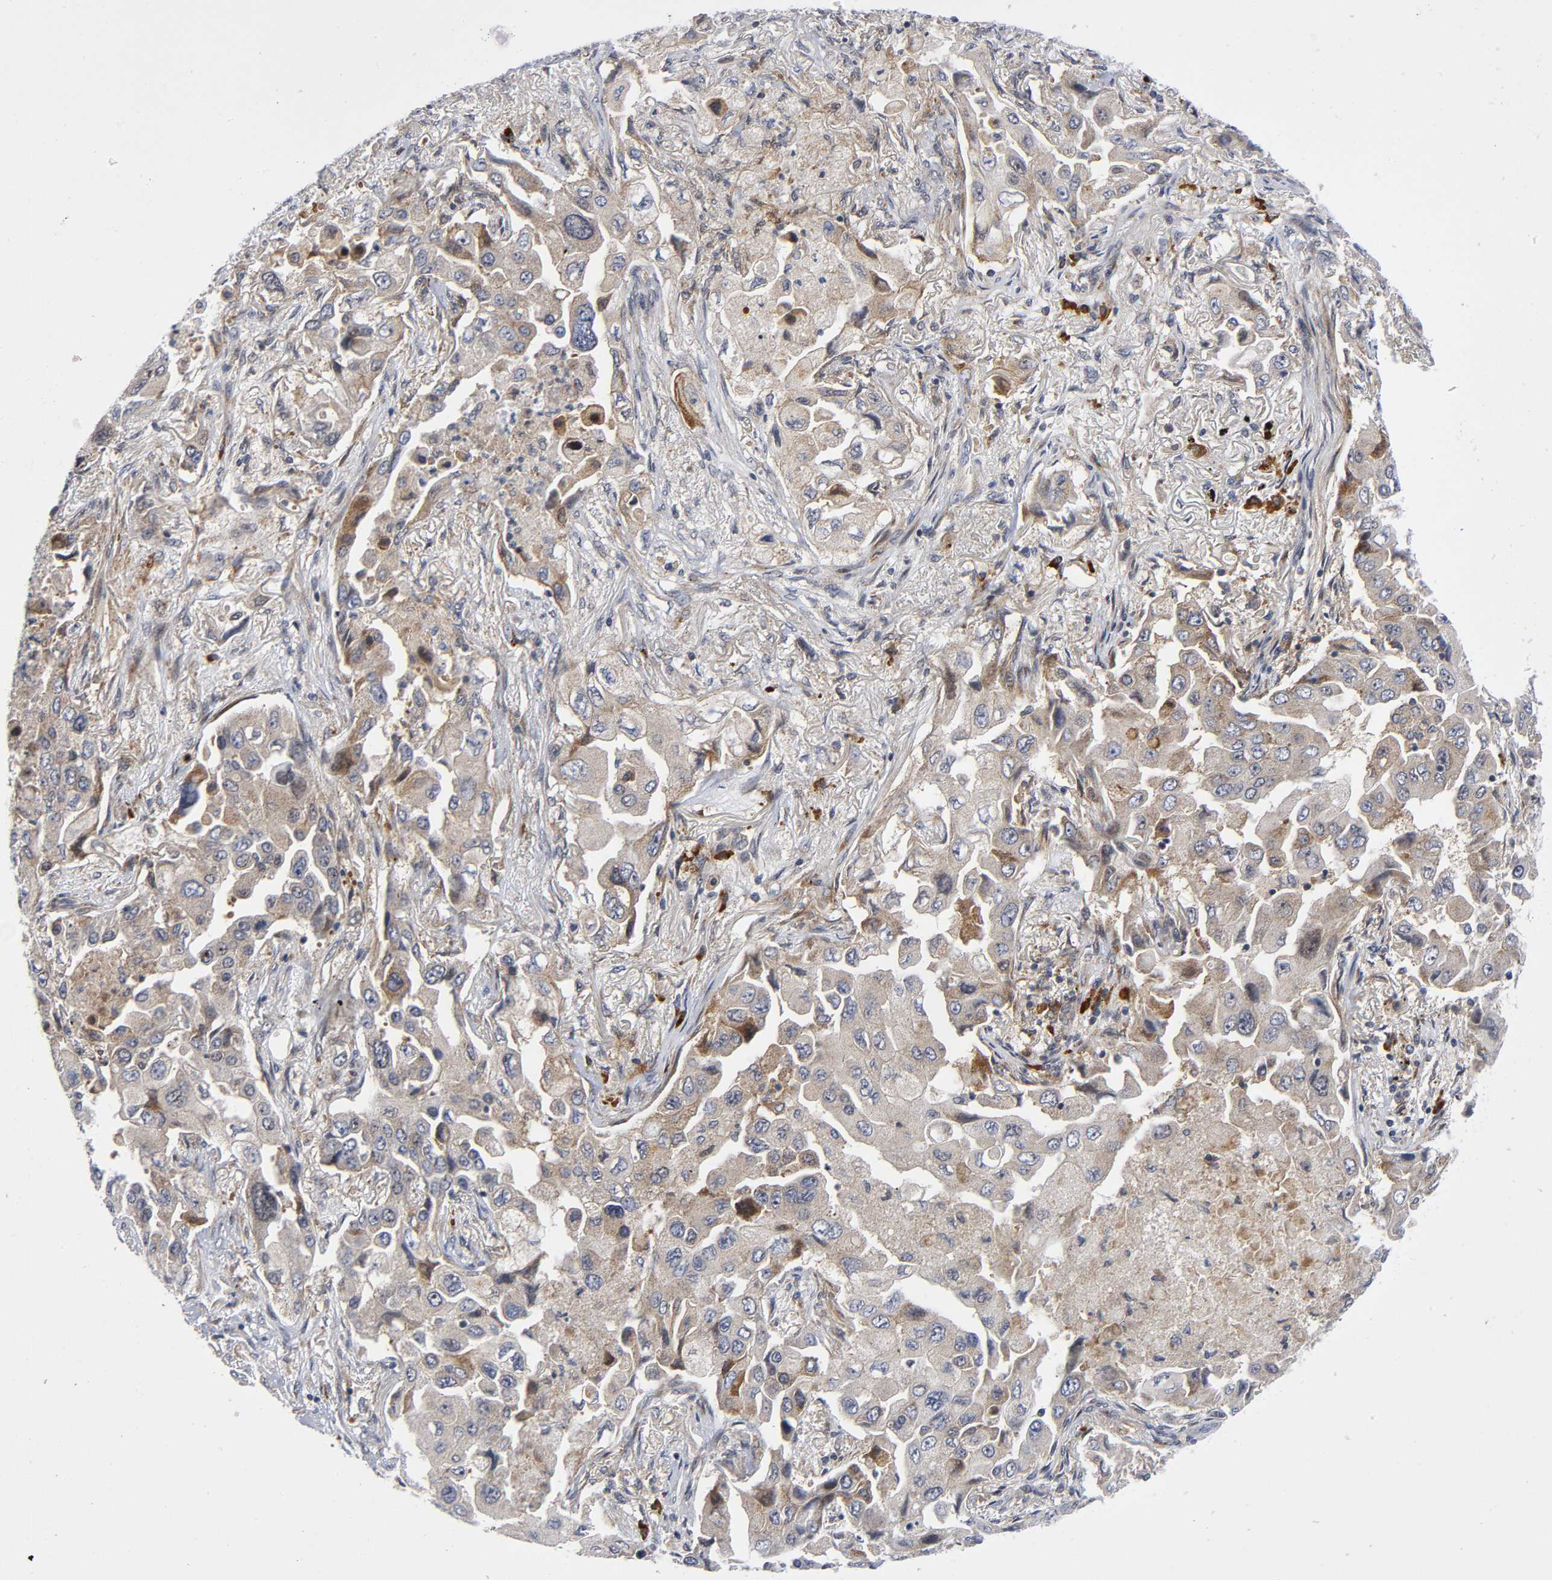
{"staining": {"intensity": "weak", "quantity": ">75%", "location": "cytoplasmic/membranous"}, "tissue": "lung cancer", "cell_type": "Tumor cells", "image_type": "cancer", "snomed": [{"axis": "morphology", "description": "Adenocarcinoma, NOS"}, {"axis": "topography", "description": "Lung"}], "caption": "A high-resolution image shows IHC staining of lung cancer (adenocarcinoma), which shows weak cytoplasmic/membranous expression in approximately >75% of tumor cells. (IHC, brightfield microscopy, high magnification).", "gene": "EIF5", "patient": {"sex": "female", "age": 65}}